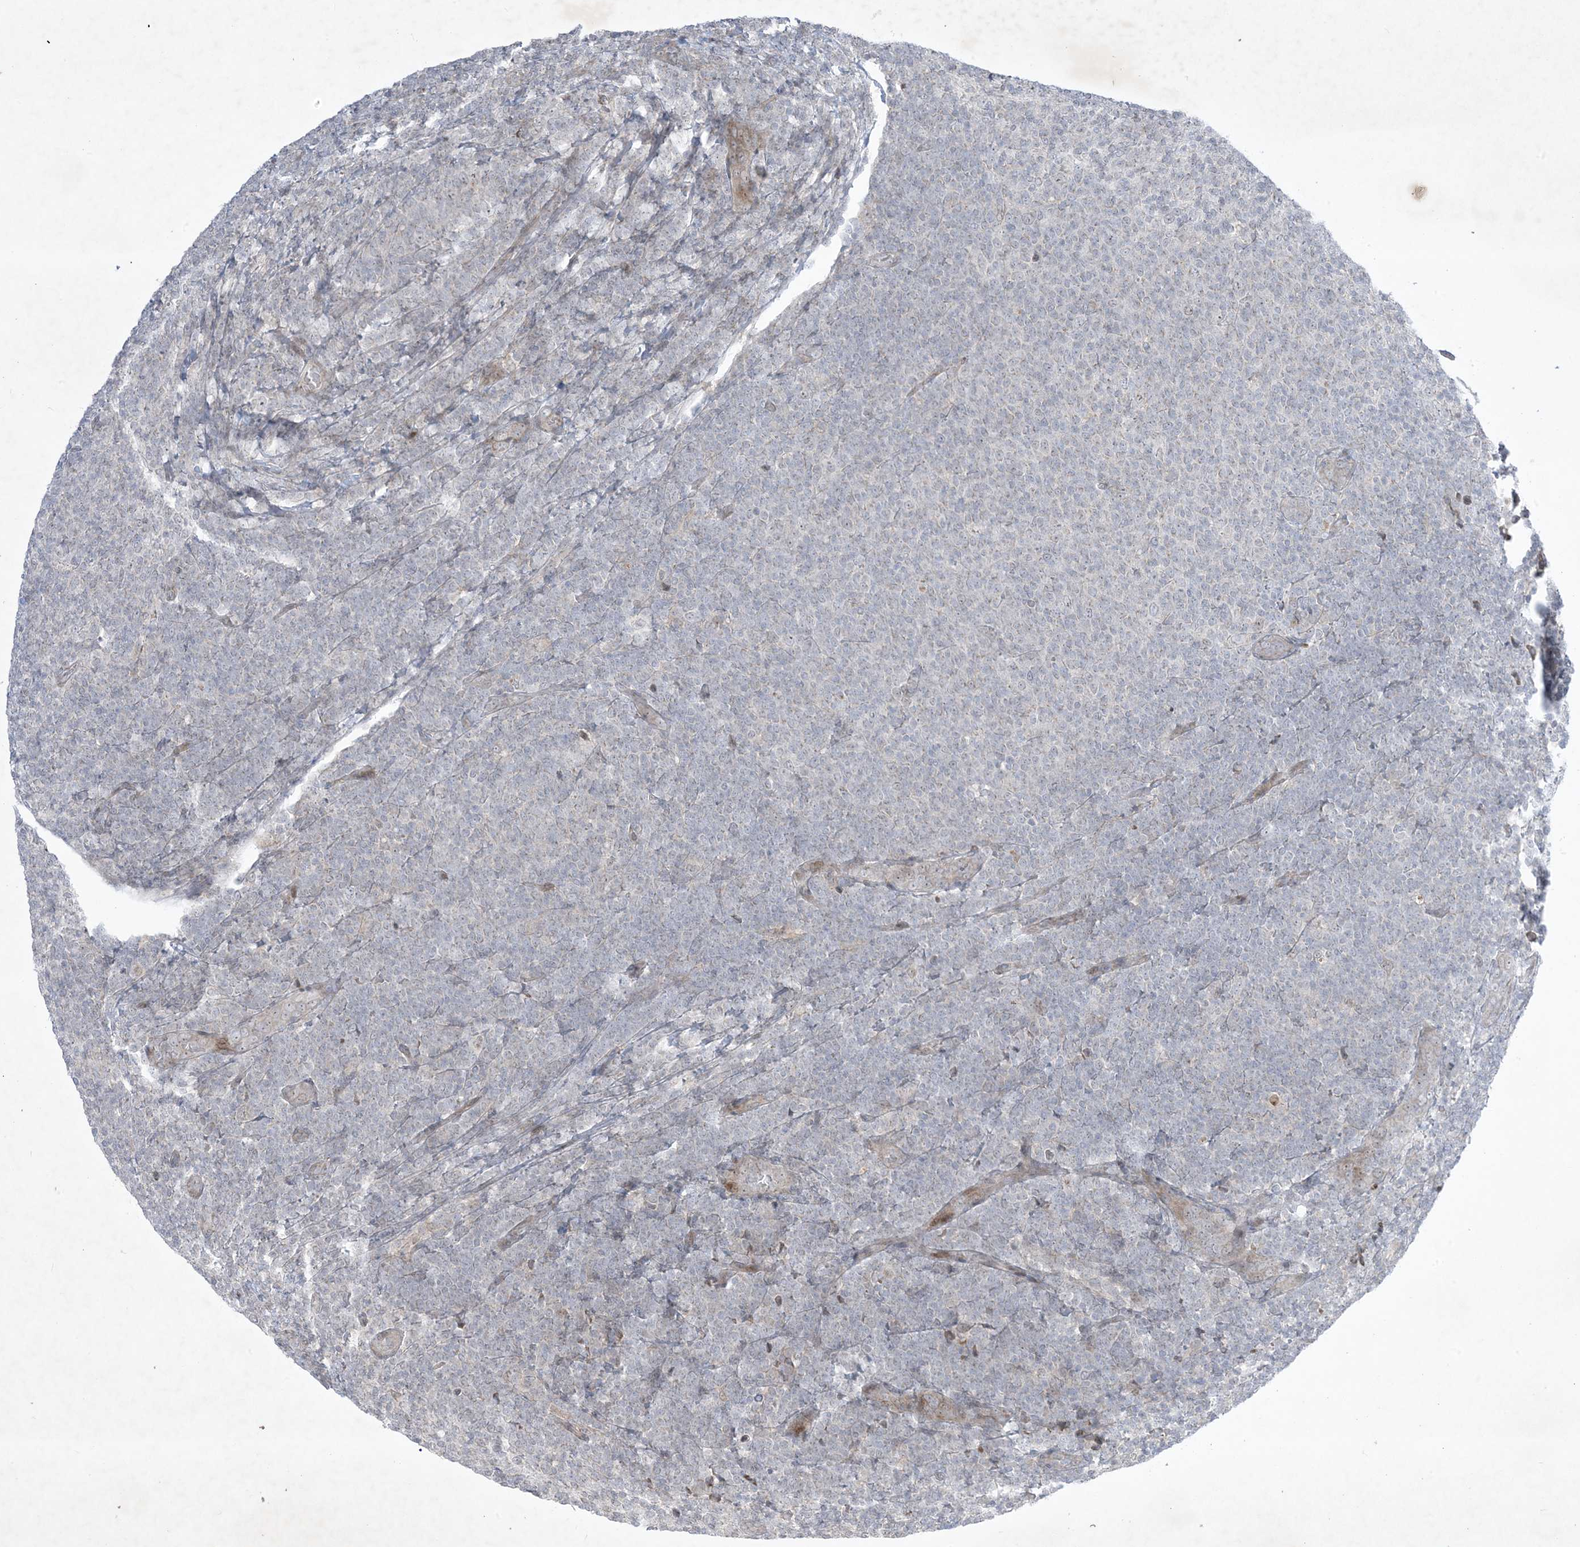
{"staining": {"intensity": "negative", "quantity": "none", "location": "none"}, "tissue": "lymphoma", "cell_type": "Tumor cells", "image_type": "cancer", "snomed": [{"axis": "morphology", "description": "Malignant lymphoma, non-Hodgkin's type, Low grade"}, {"axis": "topography", "description": "Lymph node"}], "caption": "Tumor cells are negative for brown protein staining in lymphoma.", "gene": "SOGA3", "patient": {"sex": "male", "age": 66}}